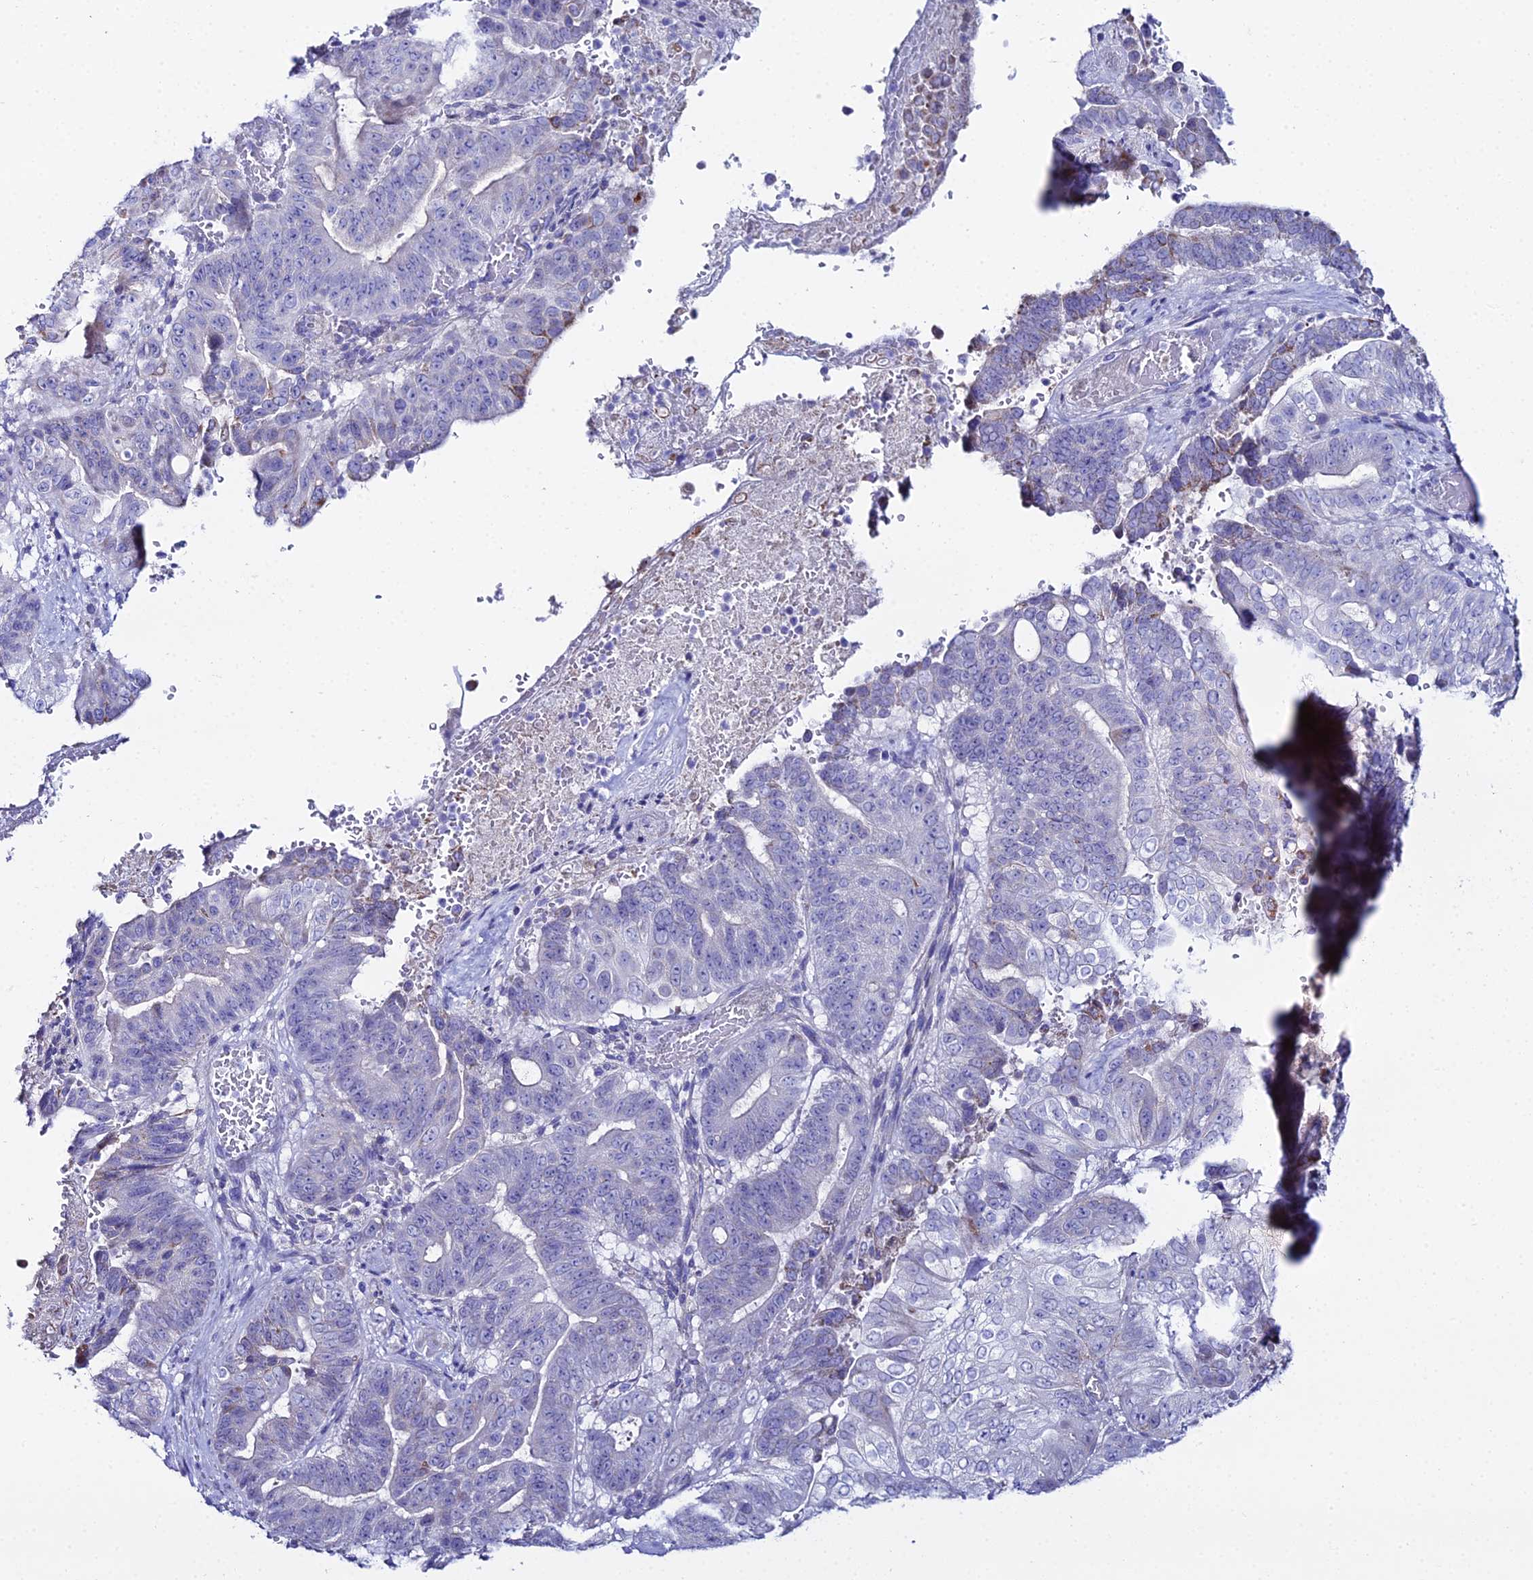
{"staining": {"intensity": "negative", "quantity": "none", "location": "none"}, "tissue": "pancreatic cancer", "cell_type": "Tumor cells", "image_type": "cancer", "snomed": [{"axis": "morphology", "description": "Adenocarcinoma, NOS"}, {"axis": "topography", "description": "Pancreas"}], "caption": "Tumor cells show no significant protein positivity in pancreatic cancer.", "gene": "DHX34", "patient": {"sex": "female", "age": 77}}